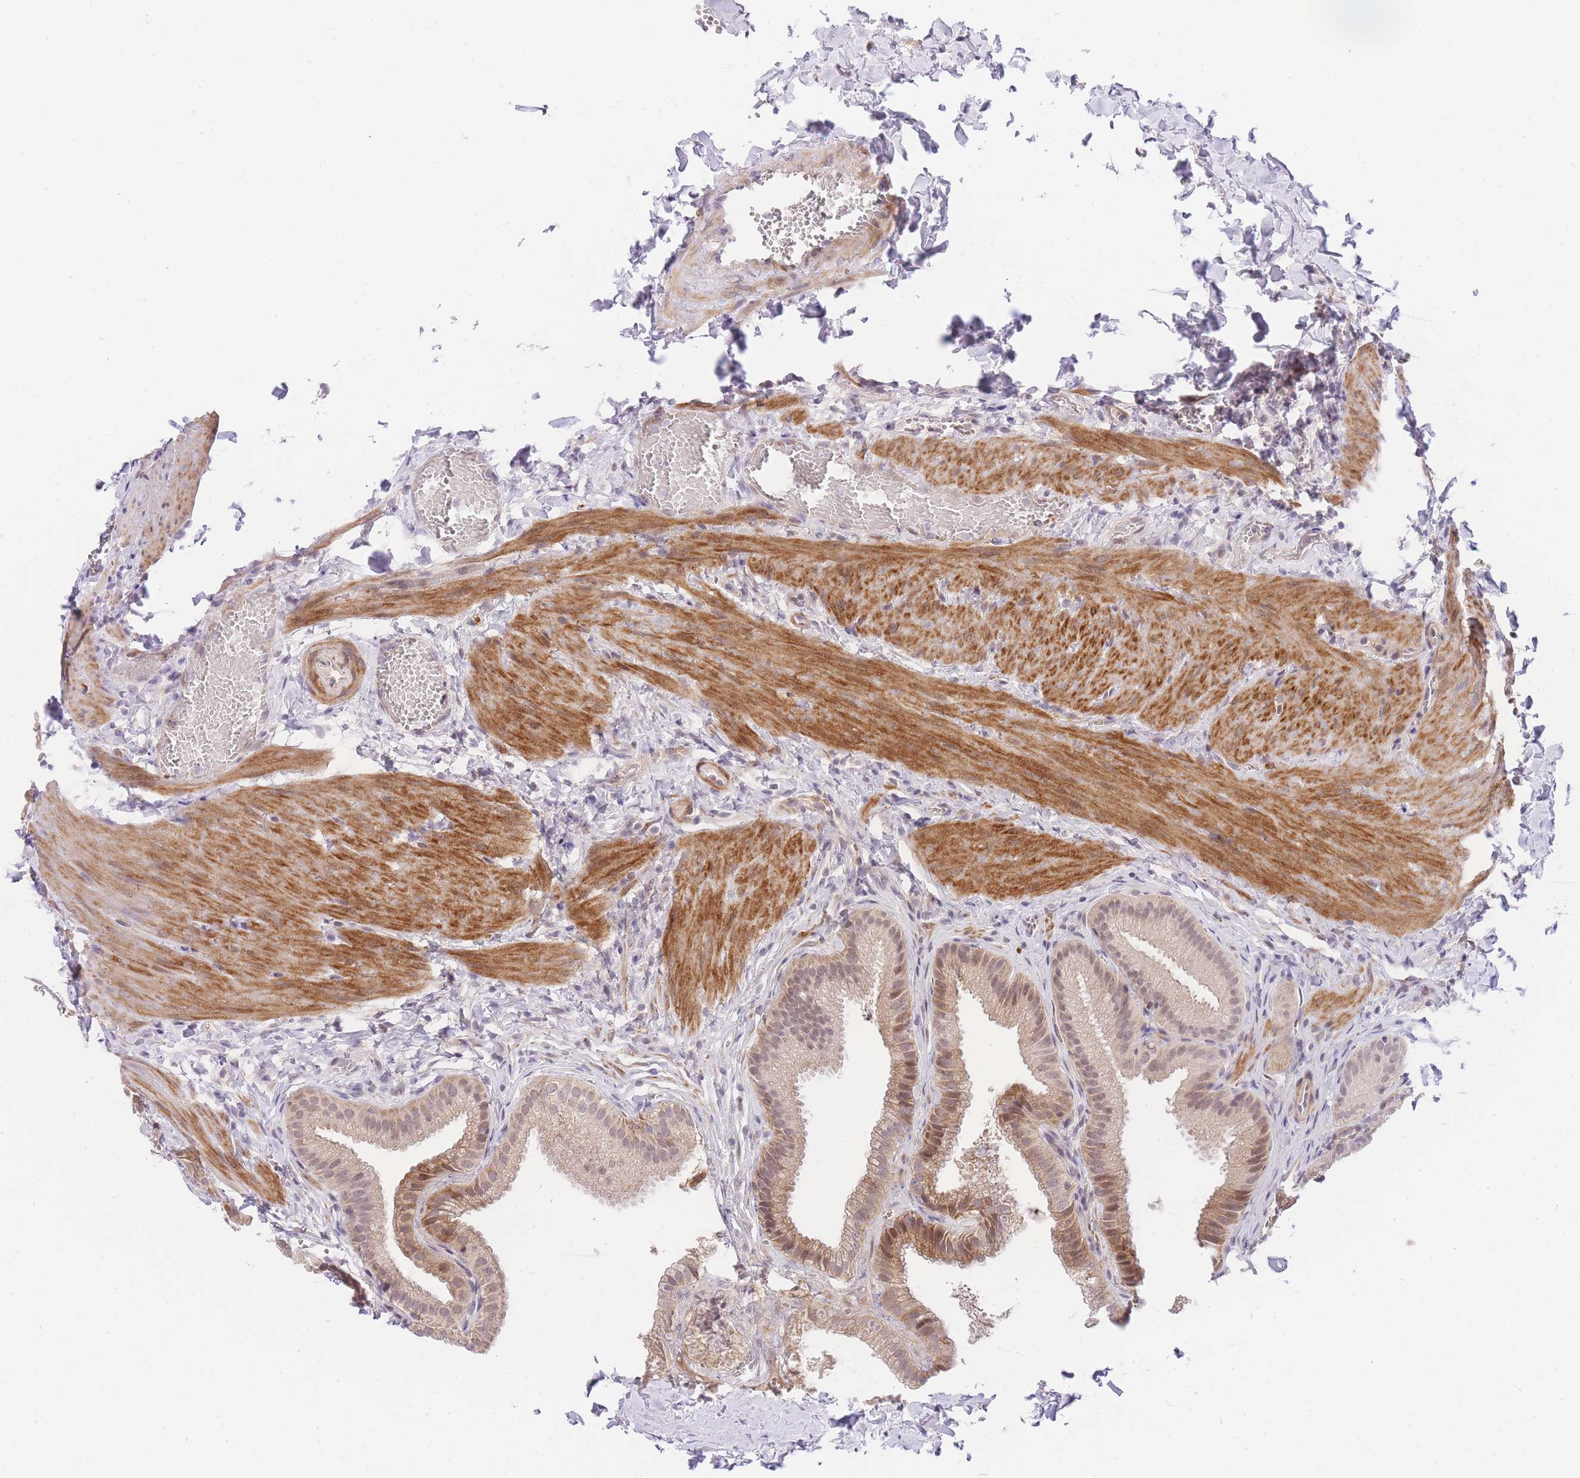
{"staining": {"intensity": "moderate", "quantity": ">75%", "location": "cytoplasmic/membranous,nuclear"}, "tissue": "gallbladder", "cell_type": "Glandular cells", "image_type": "normal", "snomed": [{"axis": "morphology", "description": "Normal tissue, NOS"}, {"axis": "topography", "description": "Gallbladder"}], "caption": "Immunohistochemical staining of normal gallbladder displays moderate cytoplasmic/membranous,nuclear protein staining in about >75% of glandular cells. Using DAB (brown) and hematoxylin (blue) stains, captured at high magnification using brightfield microscopy.", "gene": "SLC25A33", "patient": {"sex": "male", "age": 38}}